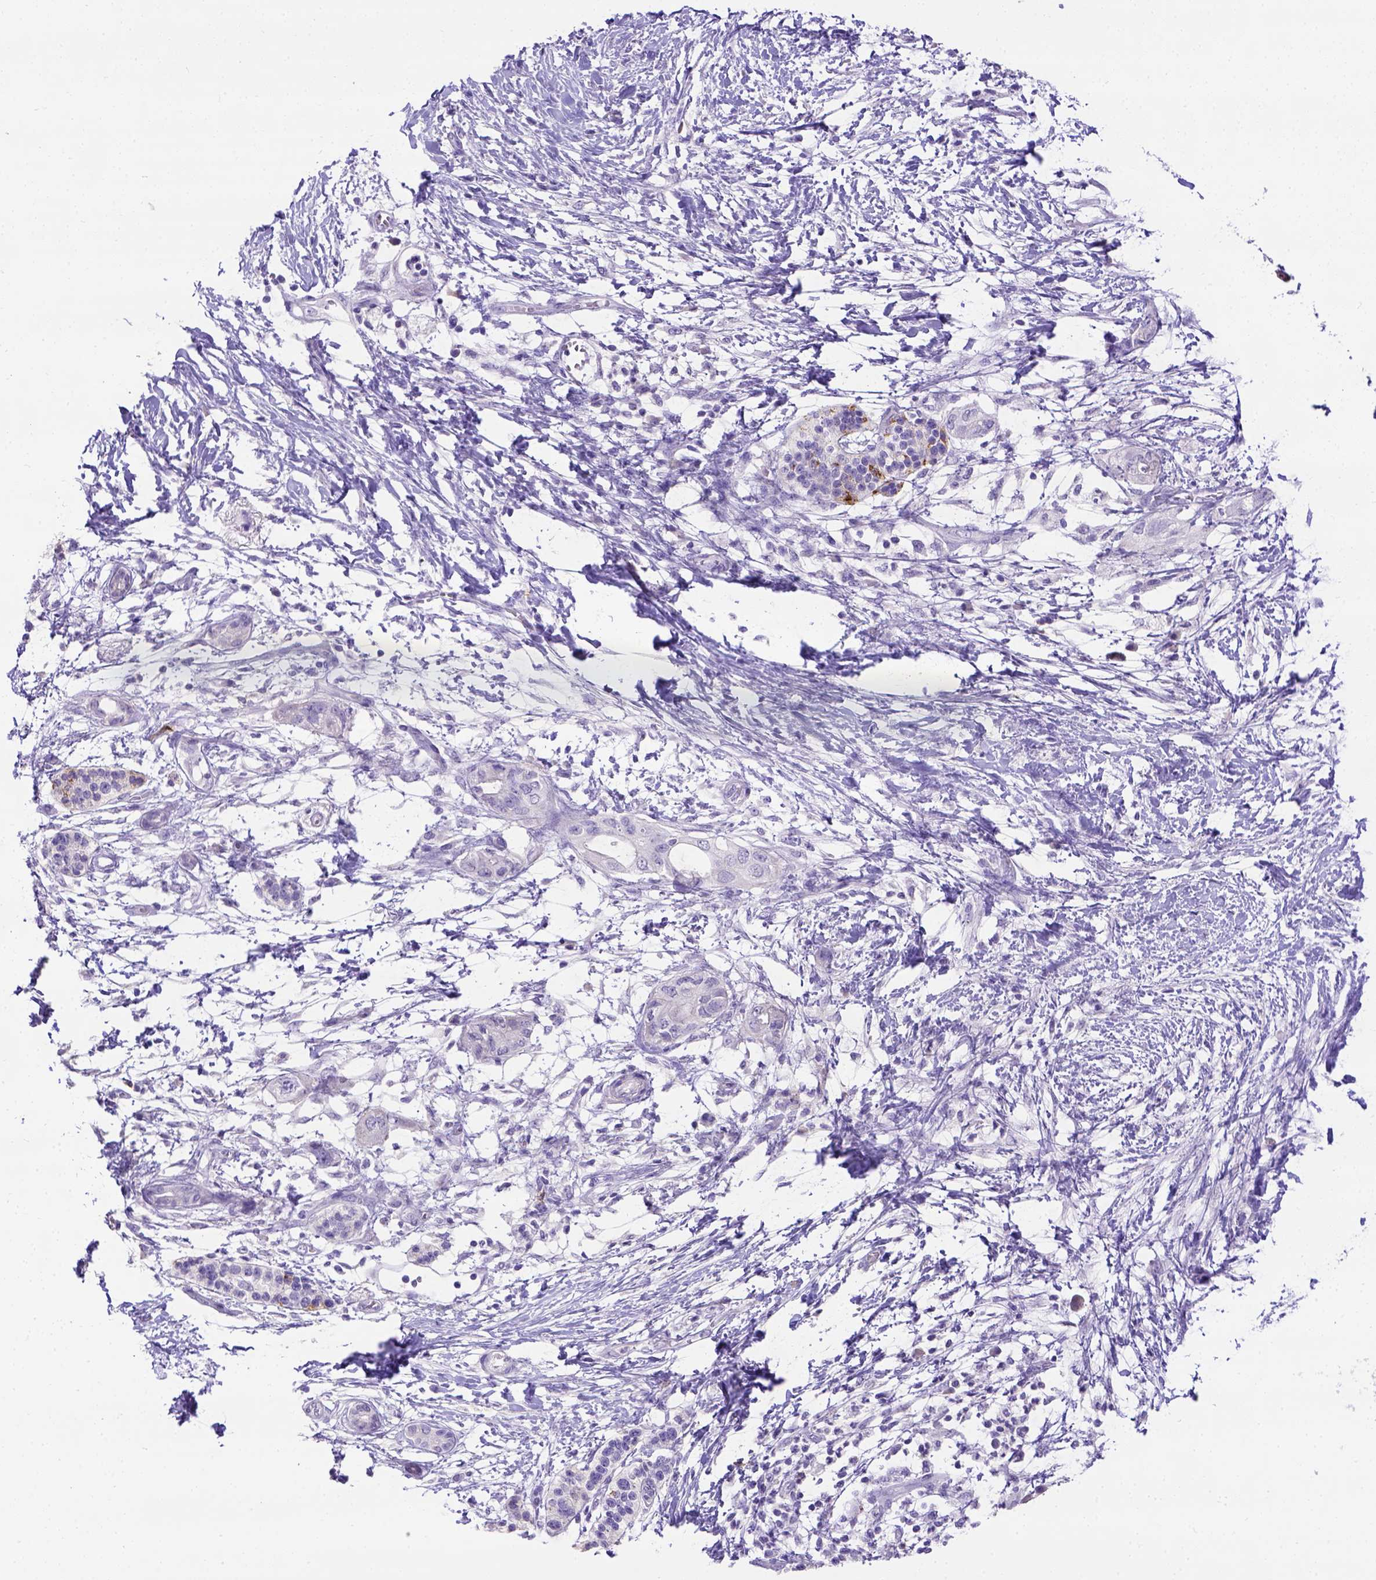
{"staining": {"intensity": "negative", "quantity": "none", "location": "none"}, "tissue": "pancreatic cancer", "cell_type": "Tumor cells", "image_type": "cancer", "snomed": [{"axis": "morphology", "description": "Adenocarcinoma, NOS"}, {"axis": "topography", "description": "Pancreas"}], "caption": "DAB (3,3'-diaminobenzidine) immunohistochemical staining of human pancreatic adenocarcinoma exhibits no significant staining in tumor cells.", "gene": "B3GAT1", "patient": {"sex": "female", "age": 72}}